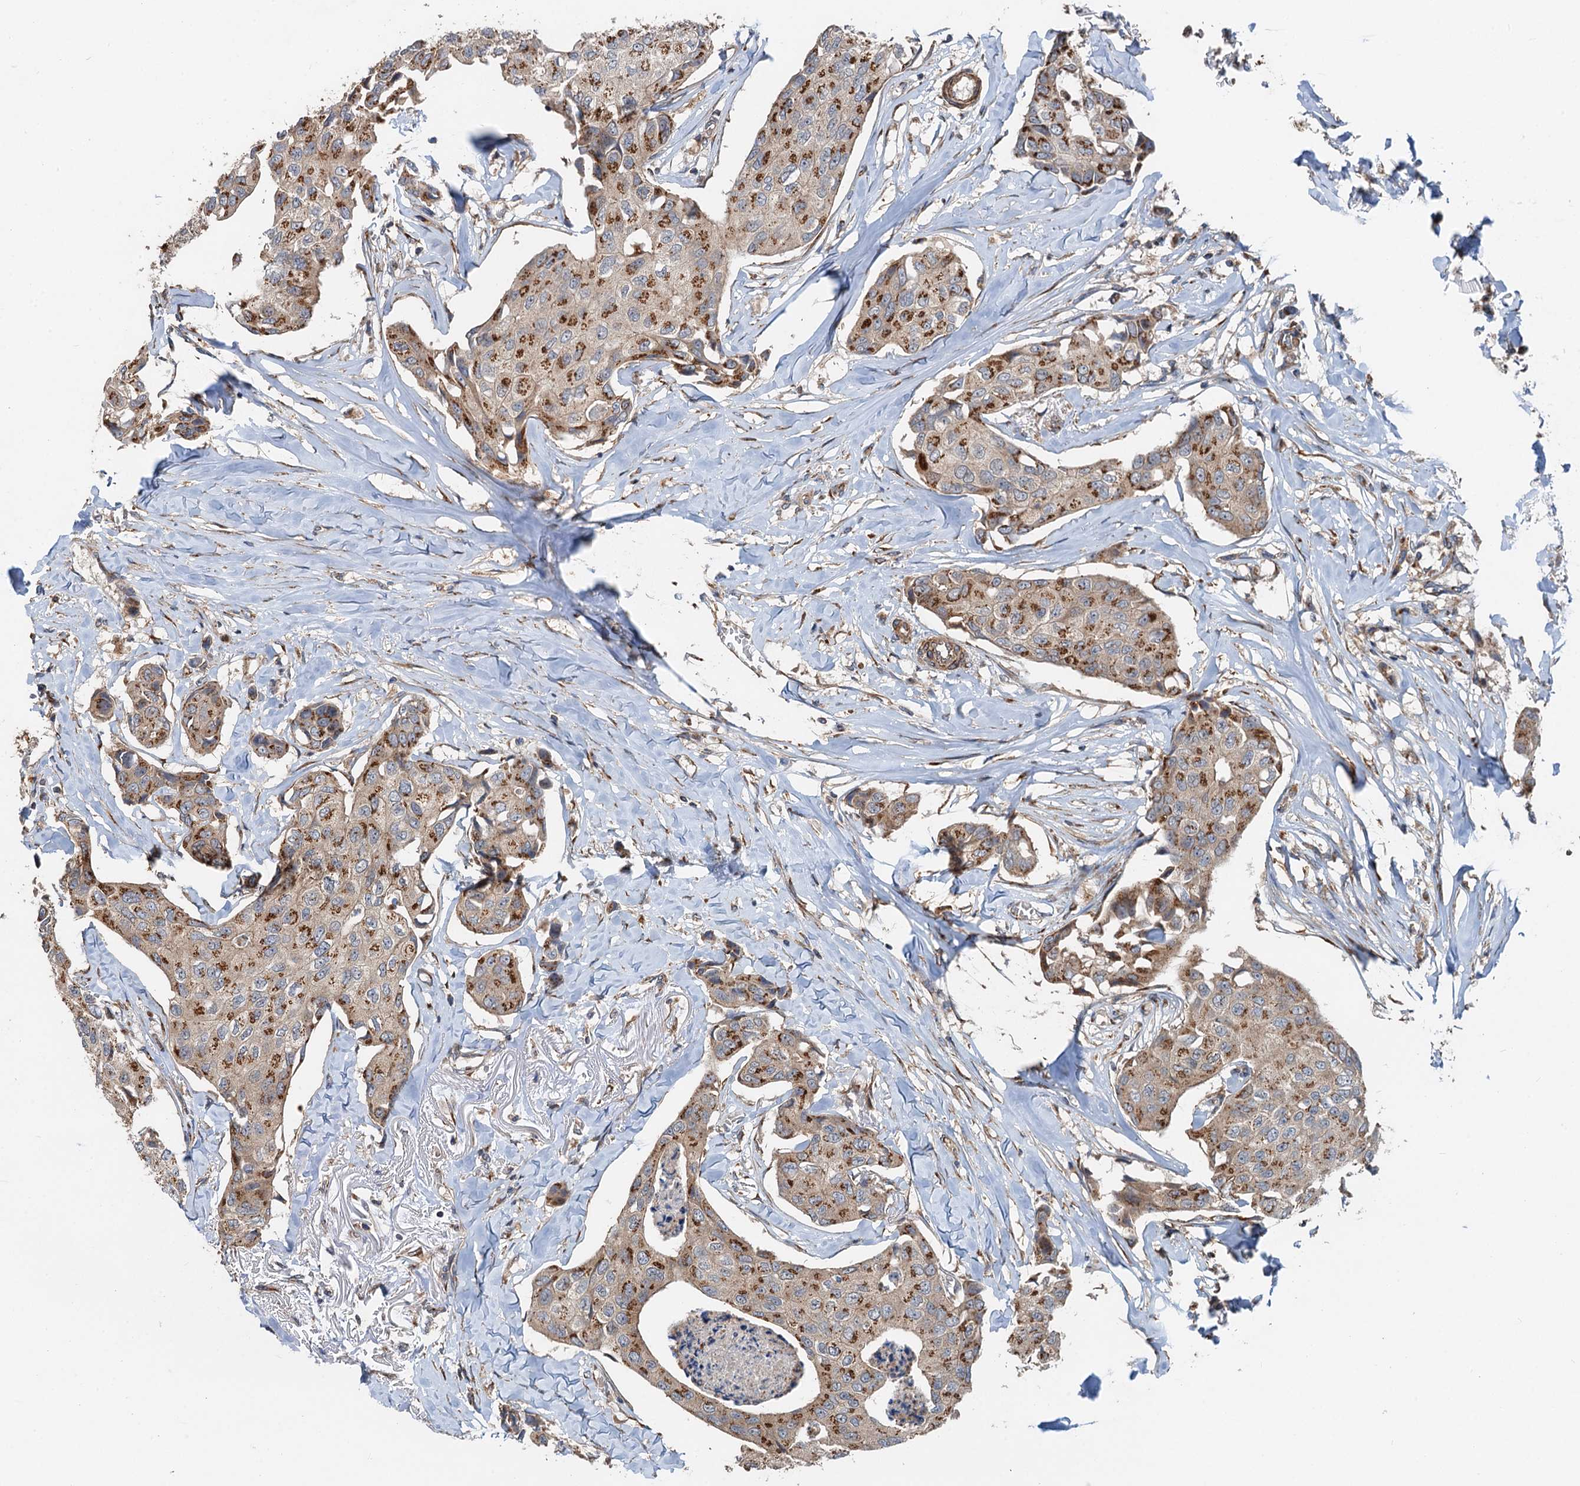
{"staining": {"intensity": "moderate", "quantity": ">75%", "location": "cytoplasmic/membranous"}, "tissue": "breast cancer", "cell_type": "Tumor cells", "image_type": "cancer", "snomed": [{"axis": "morphology", "description": "Duct carcinoma"}, {"axis": "topography", "description": "Breast"}], "caption": "DAB immunohistochemical staining of human infiltrating ductal carcinoma (breast) demonstrates moderate cytoplasmic/membranous protein staining in approximately >75% of tumor cells.", "gene": "ANKRD26", "patient": {"sex": "female", "age": 80}}